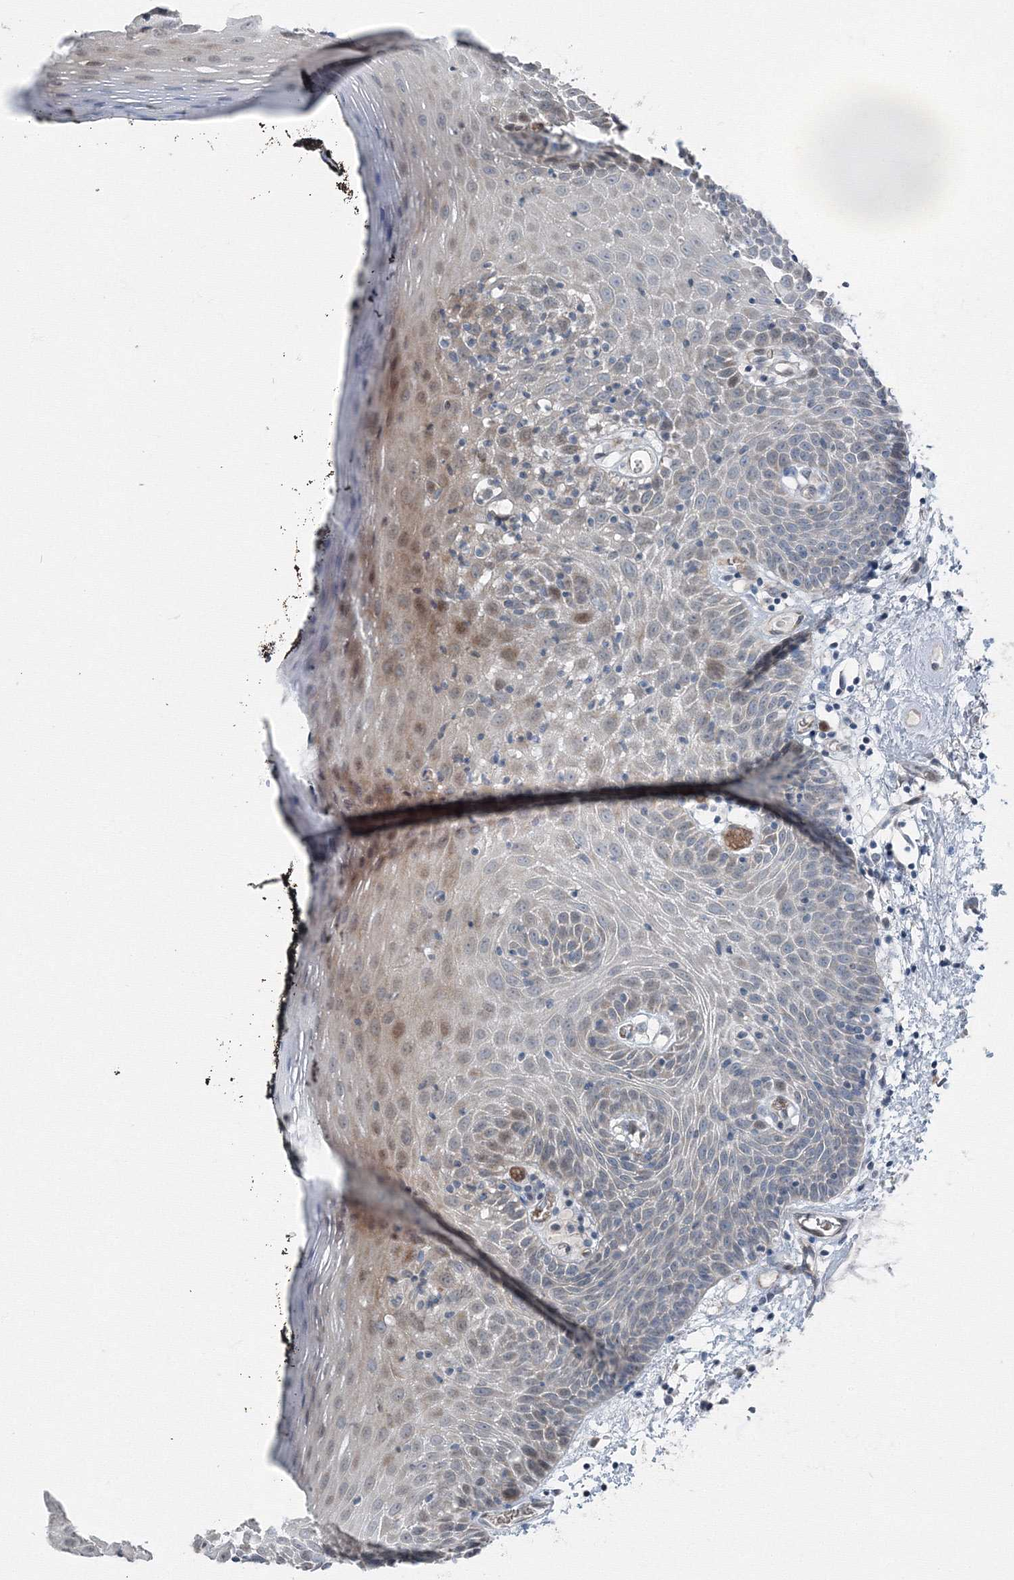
{"staining": {"intensity": "weak", "quantity": "<25%", "location": "cytoplasmic/membranous,nuclear"}, "tissue": "oral mucosa", "cell_type": "Squamous epithelial cells", "image_type": "normal", "snomed": [{"axis": "morphology", "description": "Normal tissue, NOS"}, {"axis": "topography", "description": "Oral tissue"}], "caption": "This is a image of immunohistochemistry (IHC) staining of normal oral mucosa, which shows no staining in squamous epithelial cells. (Immunohistochemistry (ihc), brightfield microscopy, high magnification).", "gene": "AASDH", "patient": {"sex": "male", "age": 74}}